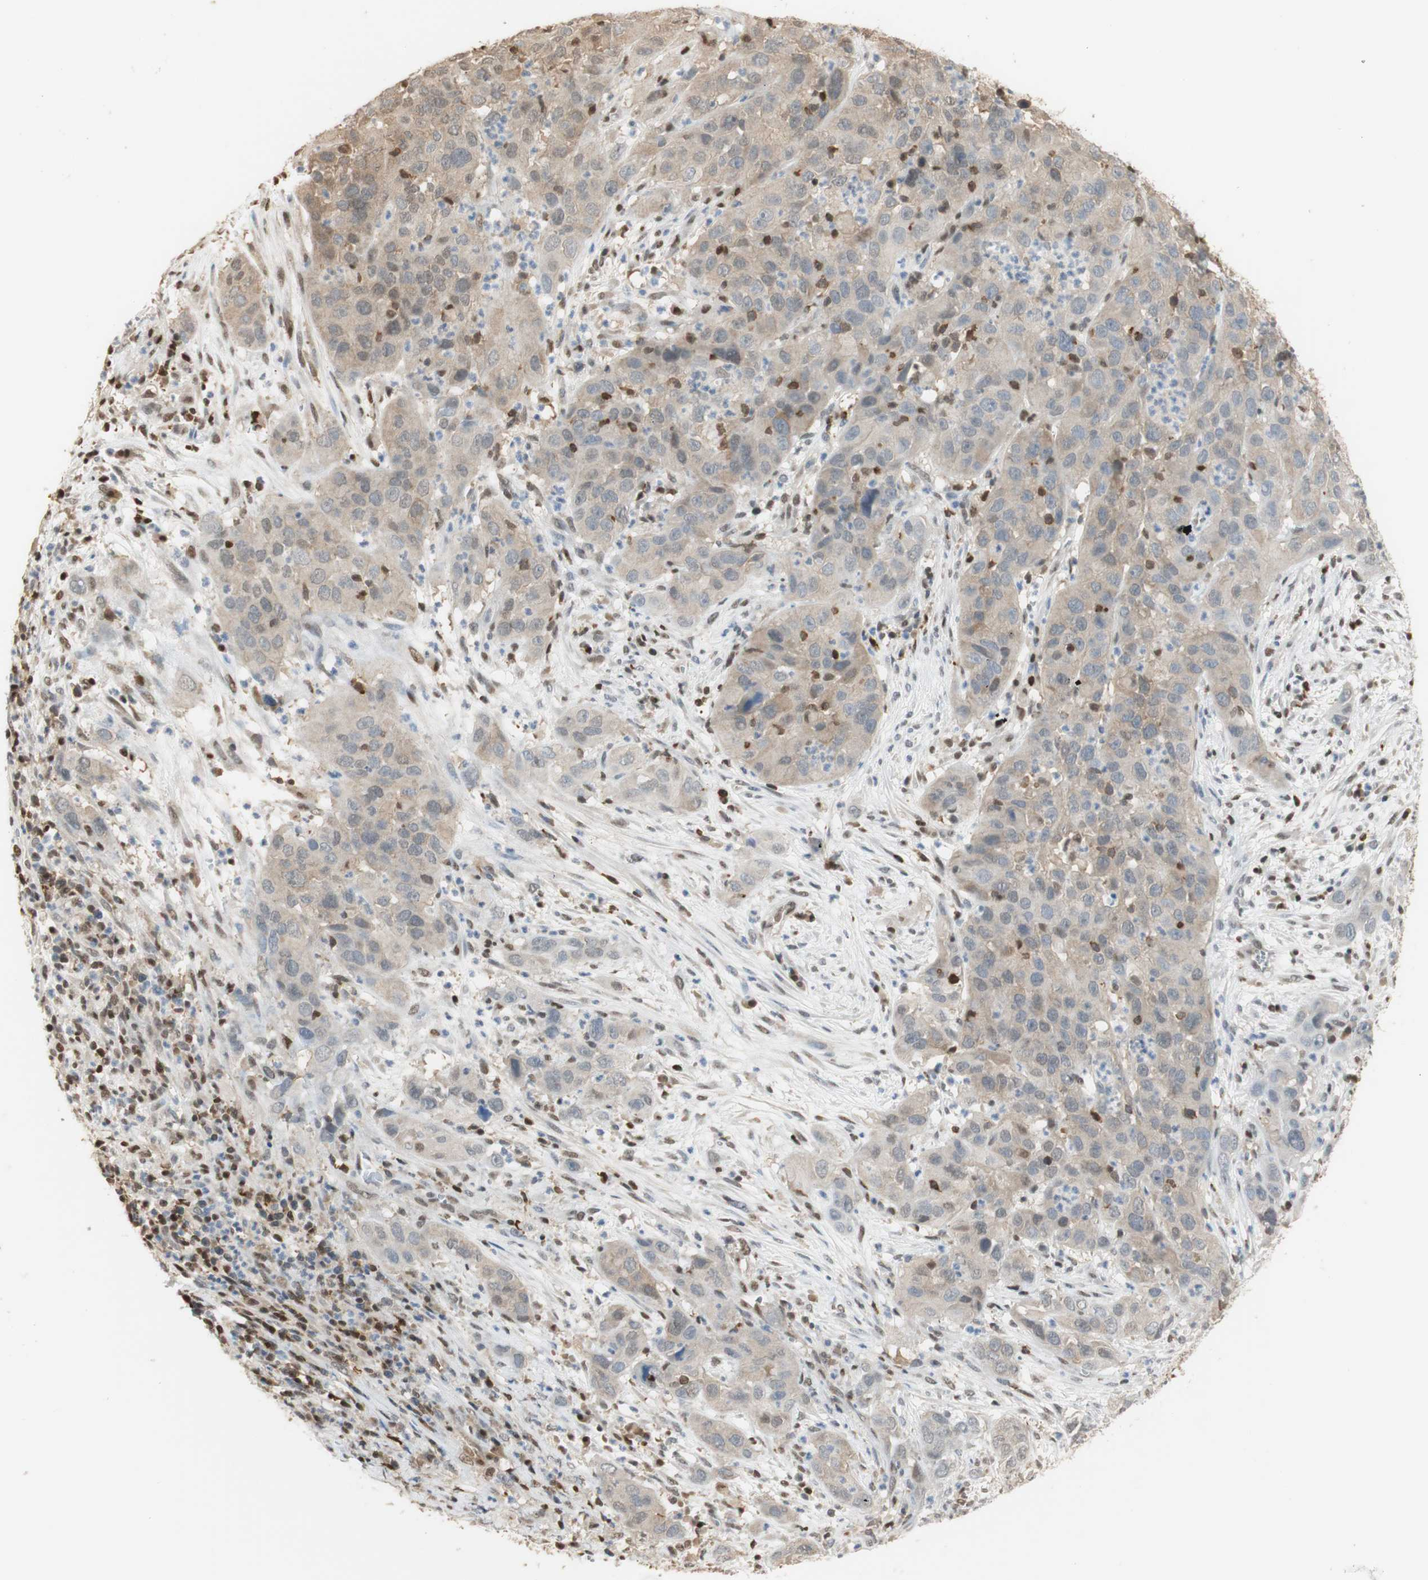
{"staining": {"intensity": "weak", "quantity": ">75%", "location": "cytoplasmic/membranous"}, "tissue": "cervical cancer", "cell_type": "Tumor cells", "image_type": "cancer", "snomed": [{"axis": "morphology", "description": "Squamous cell carcinoma, NOS"}, {"axis": "topography", "description": "Cervix"}], "caption": "DAB (3,3'-diaminobenzidine) immunohistochemical staining of cervical cancer displays weak cytoplasmic/membranous protein expression in about >75% of tumor cells. (Stains: DAB in brown, nuclei in blue, Microscopy: brightfield microscopy at high magnification).", "gene": "NAP1L4", "patient": {"sex": "female", "age": 32}}